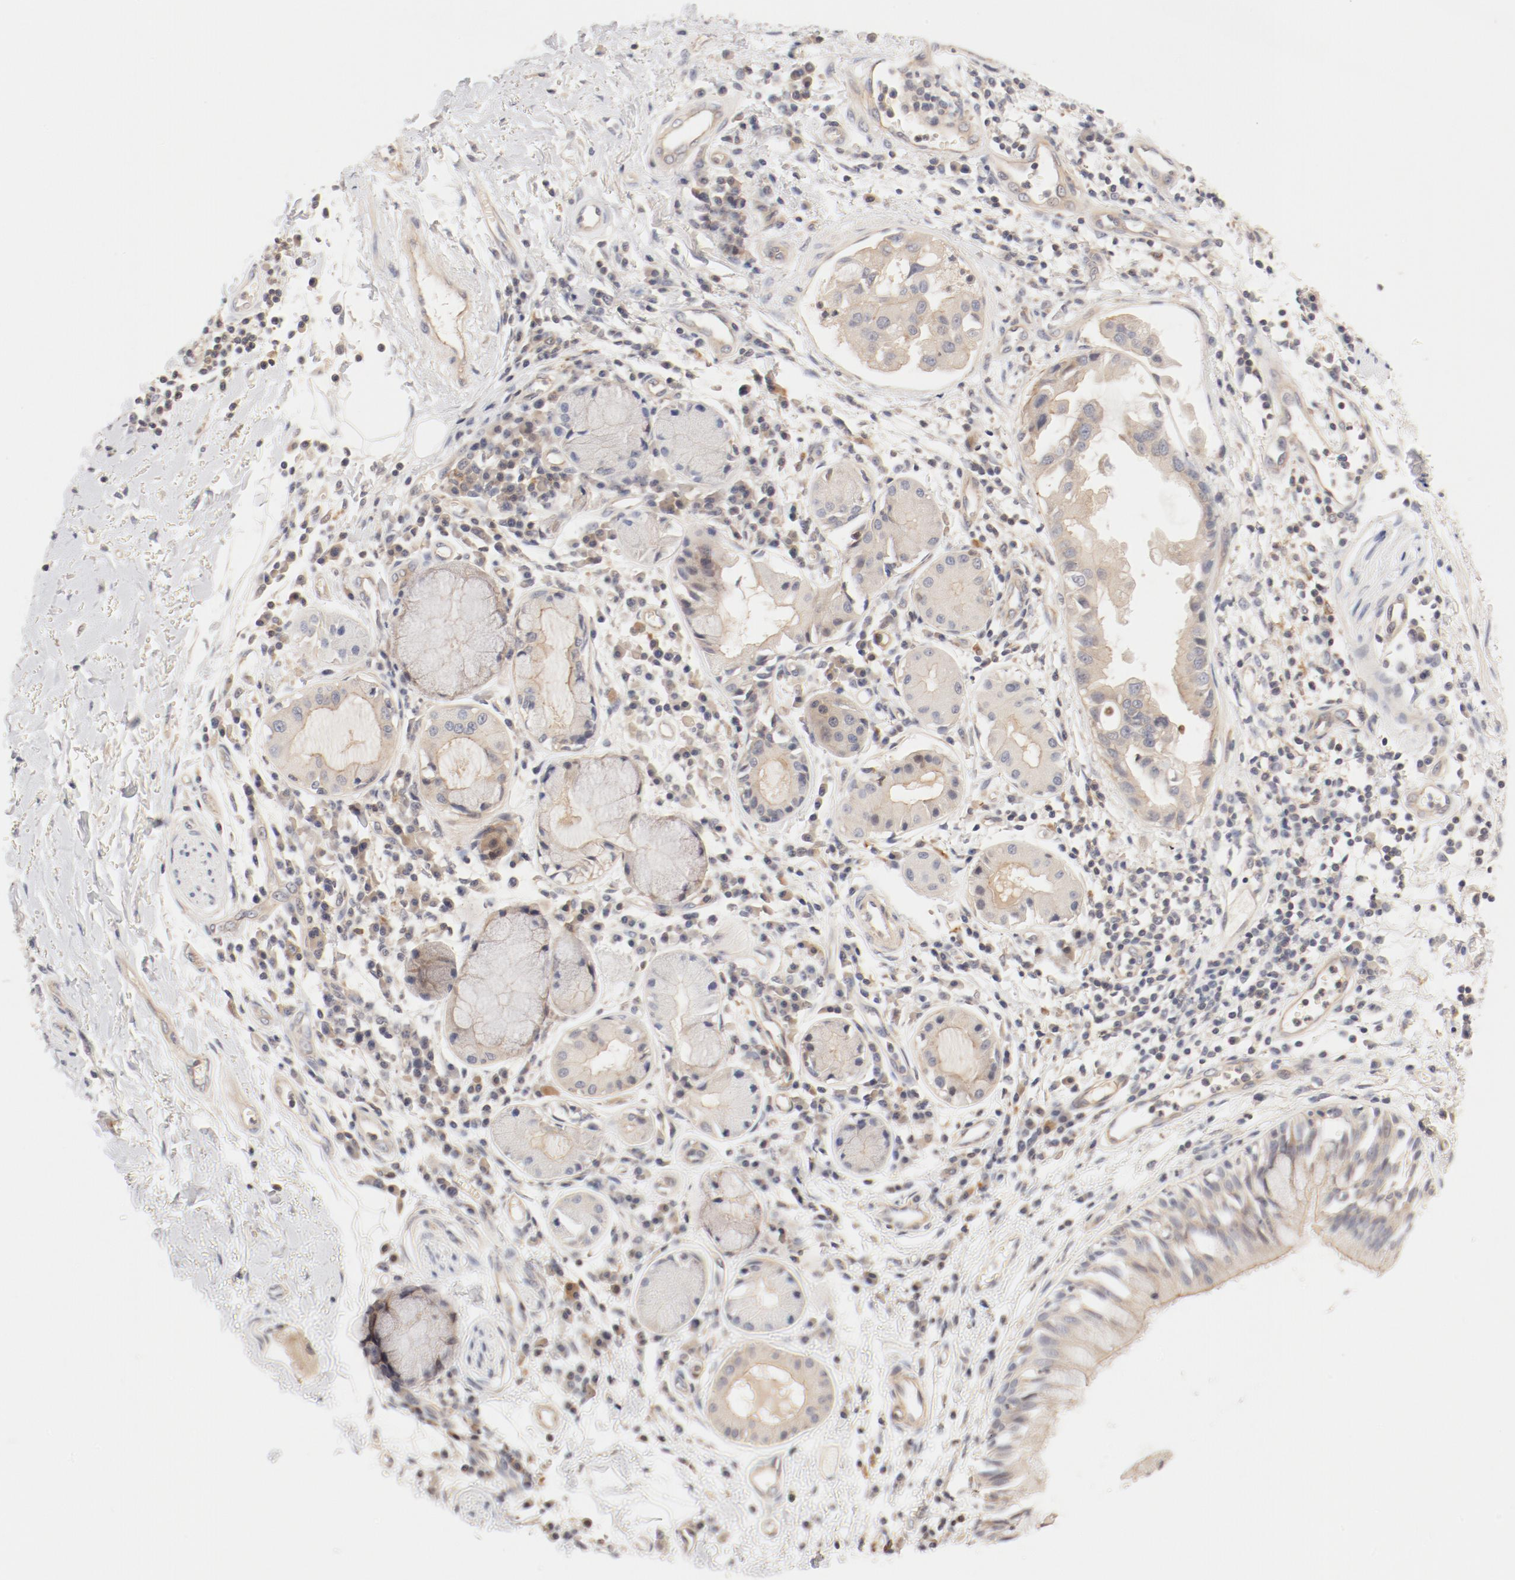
{"staining": {"intensity": "weak", "quantity": "25%-75%", "location": "cytoplasmic/membranous"}, "tissue": "adipose tissue", "cell_type": "Adipocytes", "image_type": "normal", "snomed": [{"axis": "morphology", "description": "Normal tissue, NOS"}, {"axis": "morphology", "description": "Adenocarcinoma, NOS"}, {"axis": "topography", "description": "Cartilage tissue"}, {"axis": "topography", "description": "Bronchus"}, {"axis": "topography", "description": "Lung"}], "caption": "High-power microscopy captured an IHC photomicrograph of unremarkable adipose tissue, revealing weak cytoplasmic/membranous positivity in about 25%-75% of adipocytes.", "gene": "ZNF267", "patient": {"sex": "female", "age": 67}}